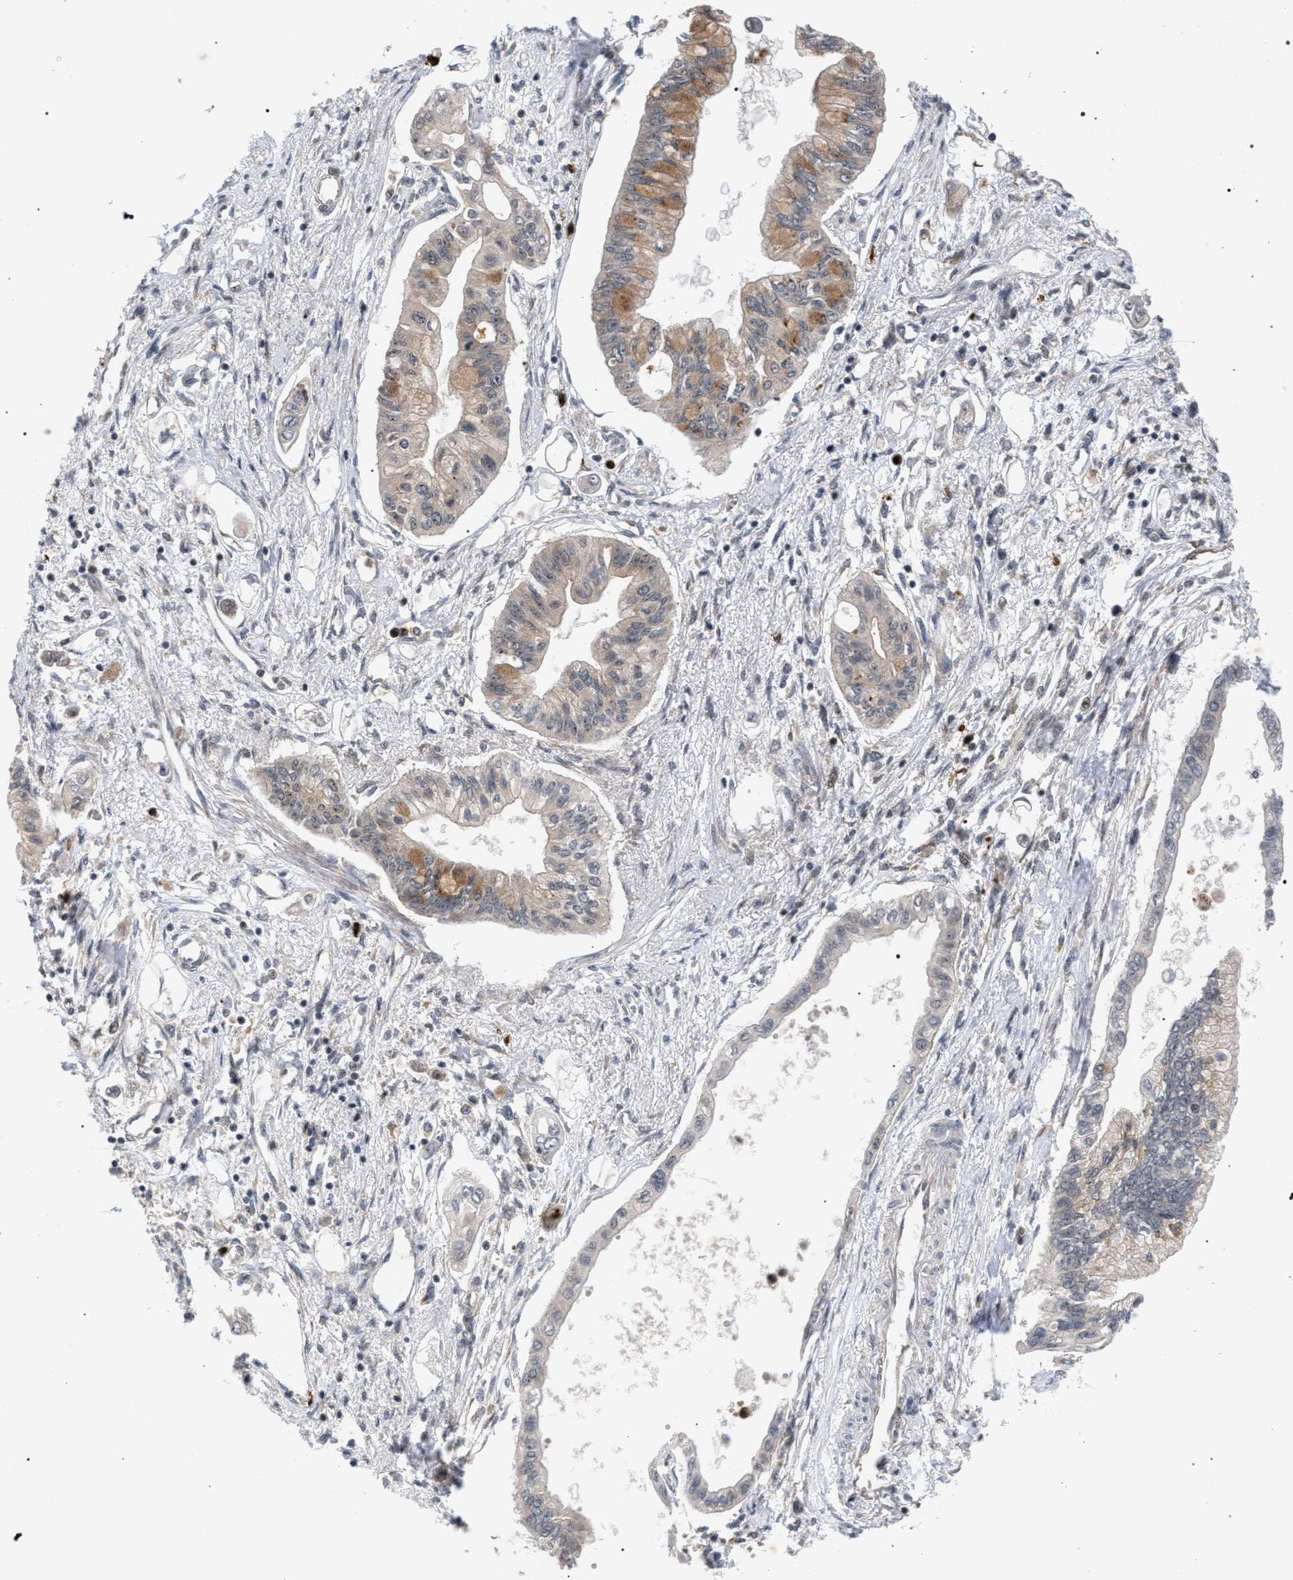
{"staining": {"intensity": "moderate", "quantity": "25%-75%", "location": "cytoplasmic/membranous"}, "tissue": "pancreatic cancer", "cell_type": "Tumor cells", "image_type": "cancer", "snomed": [{"axis": "morphology", "description": "Adenocarcinoma, NOS"}, {"axis": "topography", "description": "Pancreas"}], "caption": "Human pancreatic adenocarcinoma stained for a protein (brown) displays moderate cytoplasmic/membranous positive expression in approximately 25%-75% of tumor cells.", "gene": "IRAK4", "patient": {"sex": "female", "age": 77}}